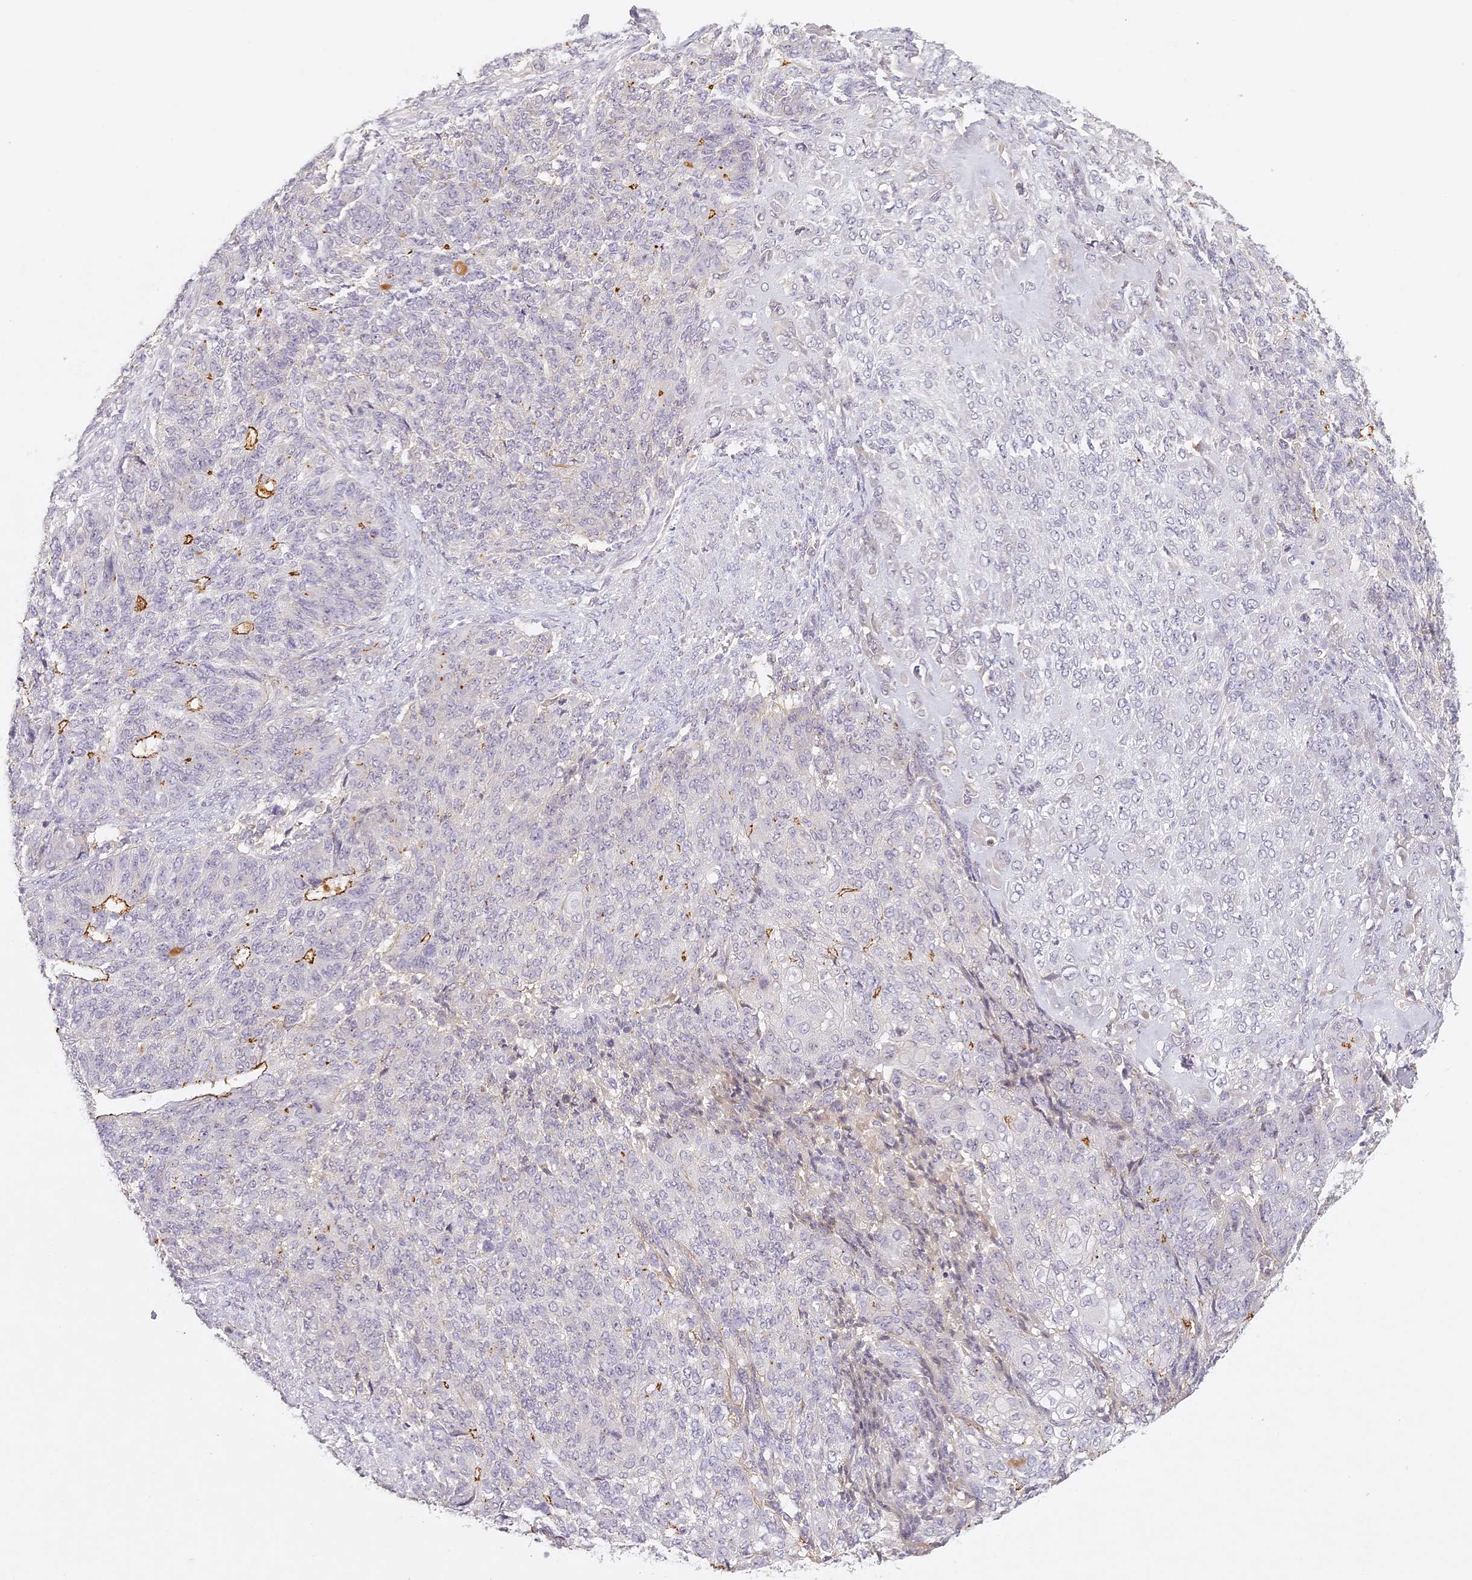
{"staining": {"intensity": "moderate", "quantity": "<25%", "location": "cytoplasmic/membranous"}, "tissue": "endometrial cancer", "cell_type": "Tumor cells", "image_type": "cancer", "snomed": [{"axis": "morphology", "description": "Adenocarcinoma, NOS"}, {"axis": "topography", "description": "Endometrium"}], "caption": "Immunohistochemistry (IHC) (DAB) staining of endometrial cancer (adenocarcinoma) demonstrates moderate cytoplasmic/membranous protein staining in approximately <25% of tumor cells. (Stains: DAB in brown, nuclei in blue, Microscopy: brightfield microscopy at high magnification).", "gene": "ELL3", "patient": {"sex": "female", "age": 32}}